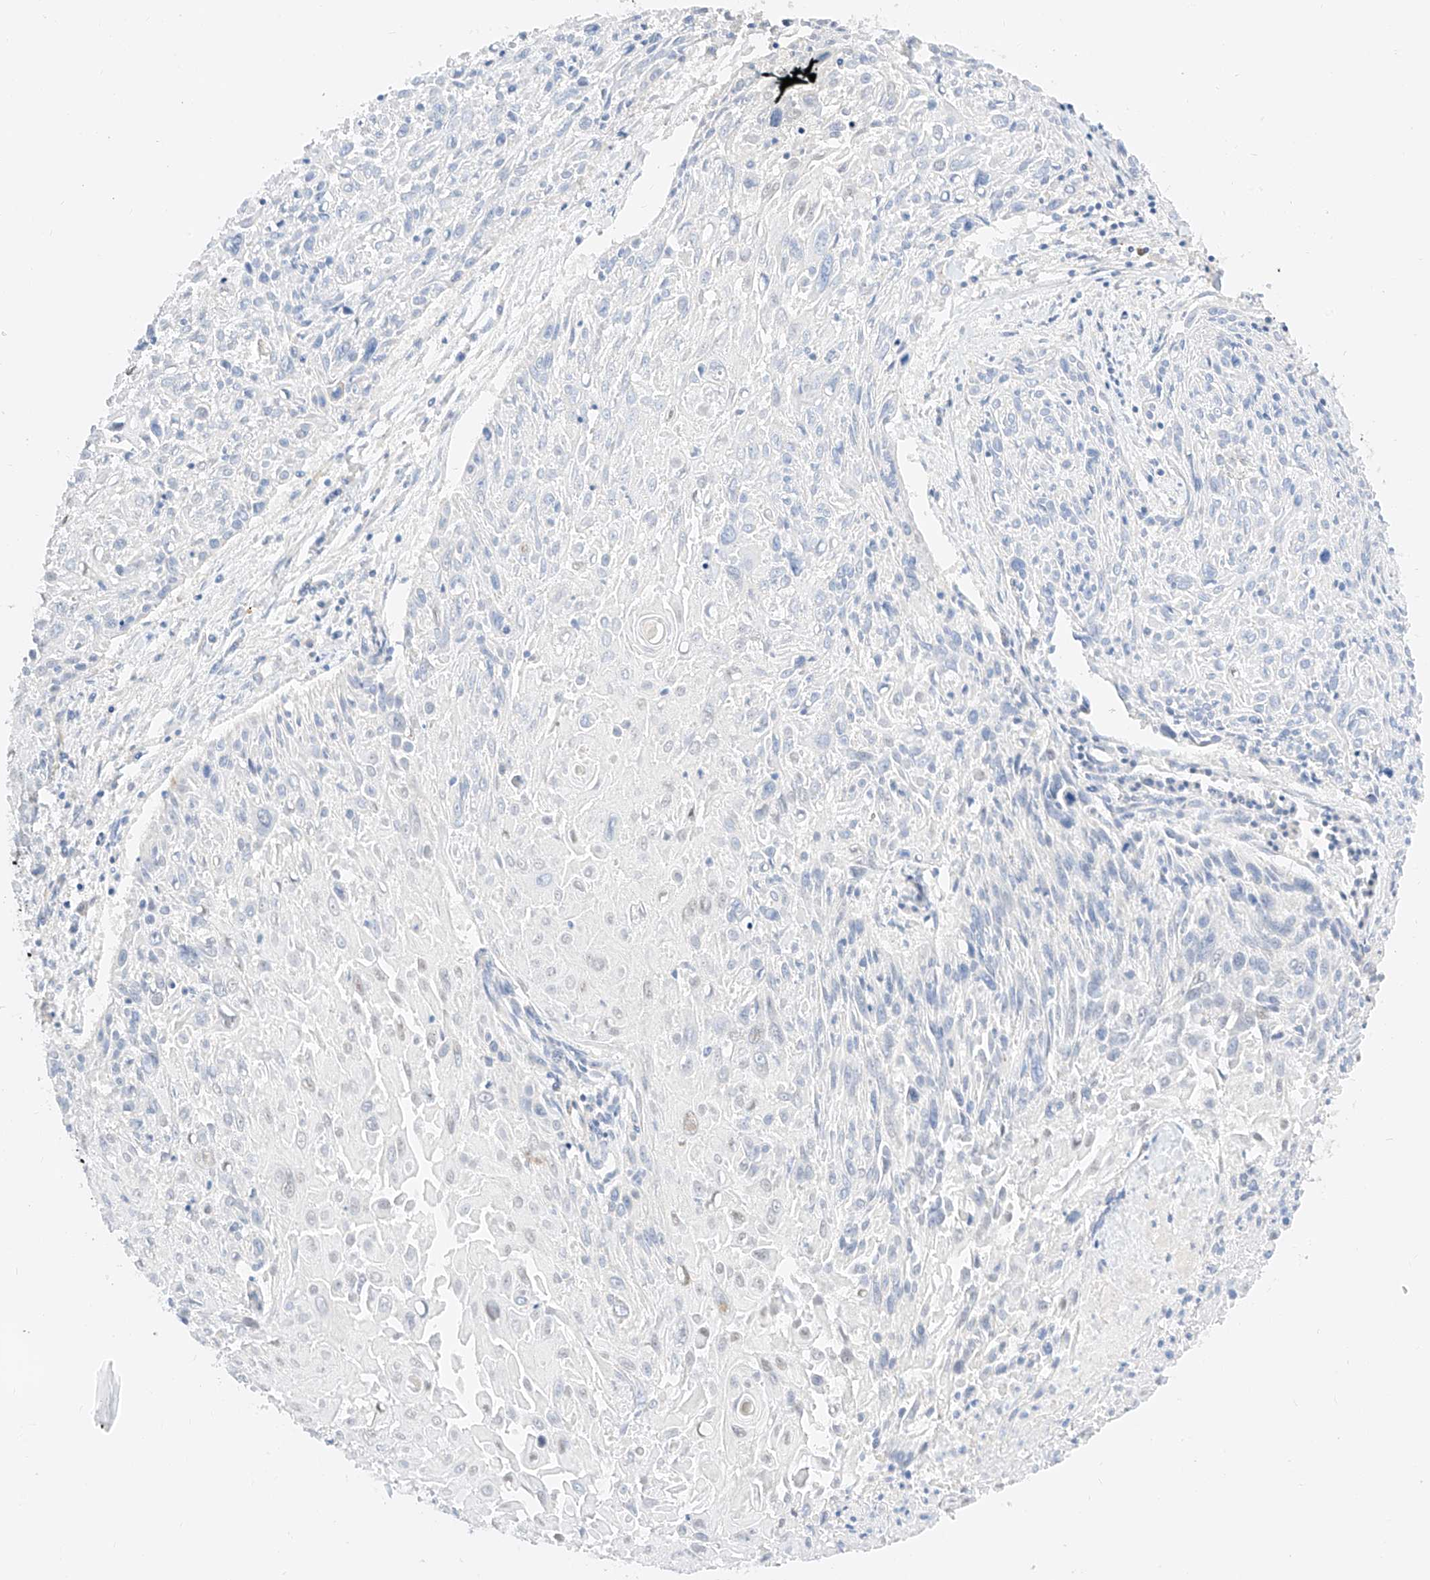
{"staining": {"intensity": "negative", "quantity": "none", "location": "none"}, "tissue": "cervical cancer", "cell_type": "Tumor cells", "image_type": "cancer", "snomed": [{"axis": "morphology", "description": "Squamous cell carcinoma, NOS"}, {"axis": "topography", "description": "Cervix"}], "caption": "Human cervical squamous cell carcinoma stained for a protein using immunohistochemistry (IHC) shows no positivity in tumor cells.", "gene": "CDCP2", "patient": {"sex": "female", "age": 51}}